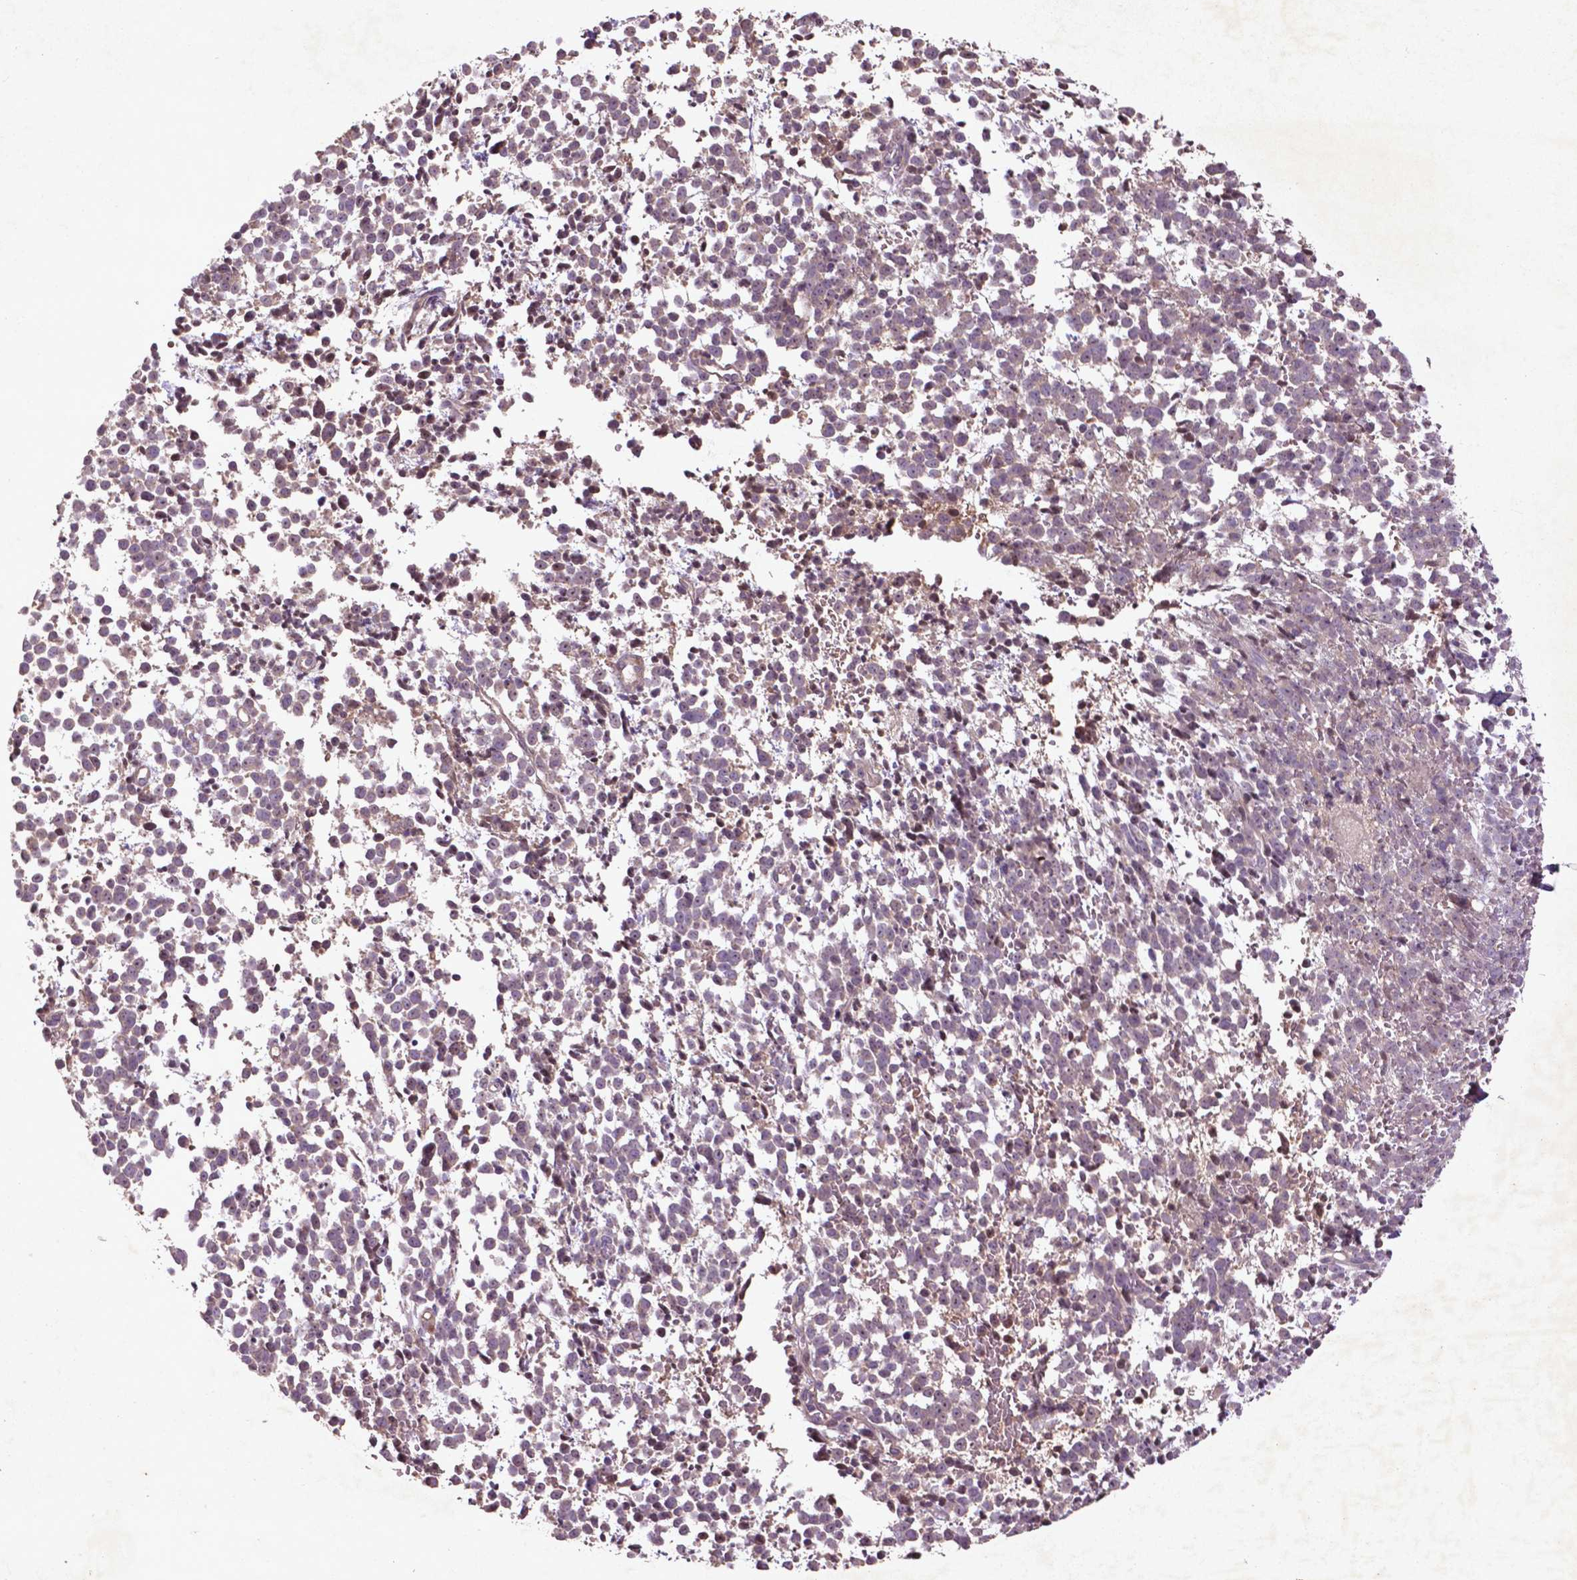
{"staining": {"intensity": "negative", "quantity": "none", "location": "none"}, "tissue": "melanoma", "cell_type": "Tumor cells", "image_type": "cancer", "snomed": [{"axis": "morphology", "description": "Malignant melanoma, NOS"}, {"axis": "topography", "description": "Skin"}], "caption": "Tumor cells are negative for brown protein staining in melanoma.", "gene": "COQ2", "patient": {"sex": "female", "age": 70}}